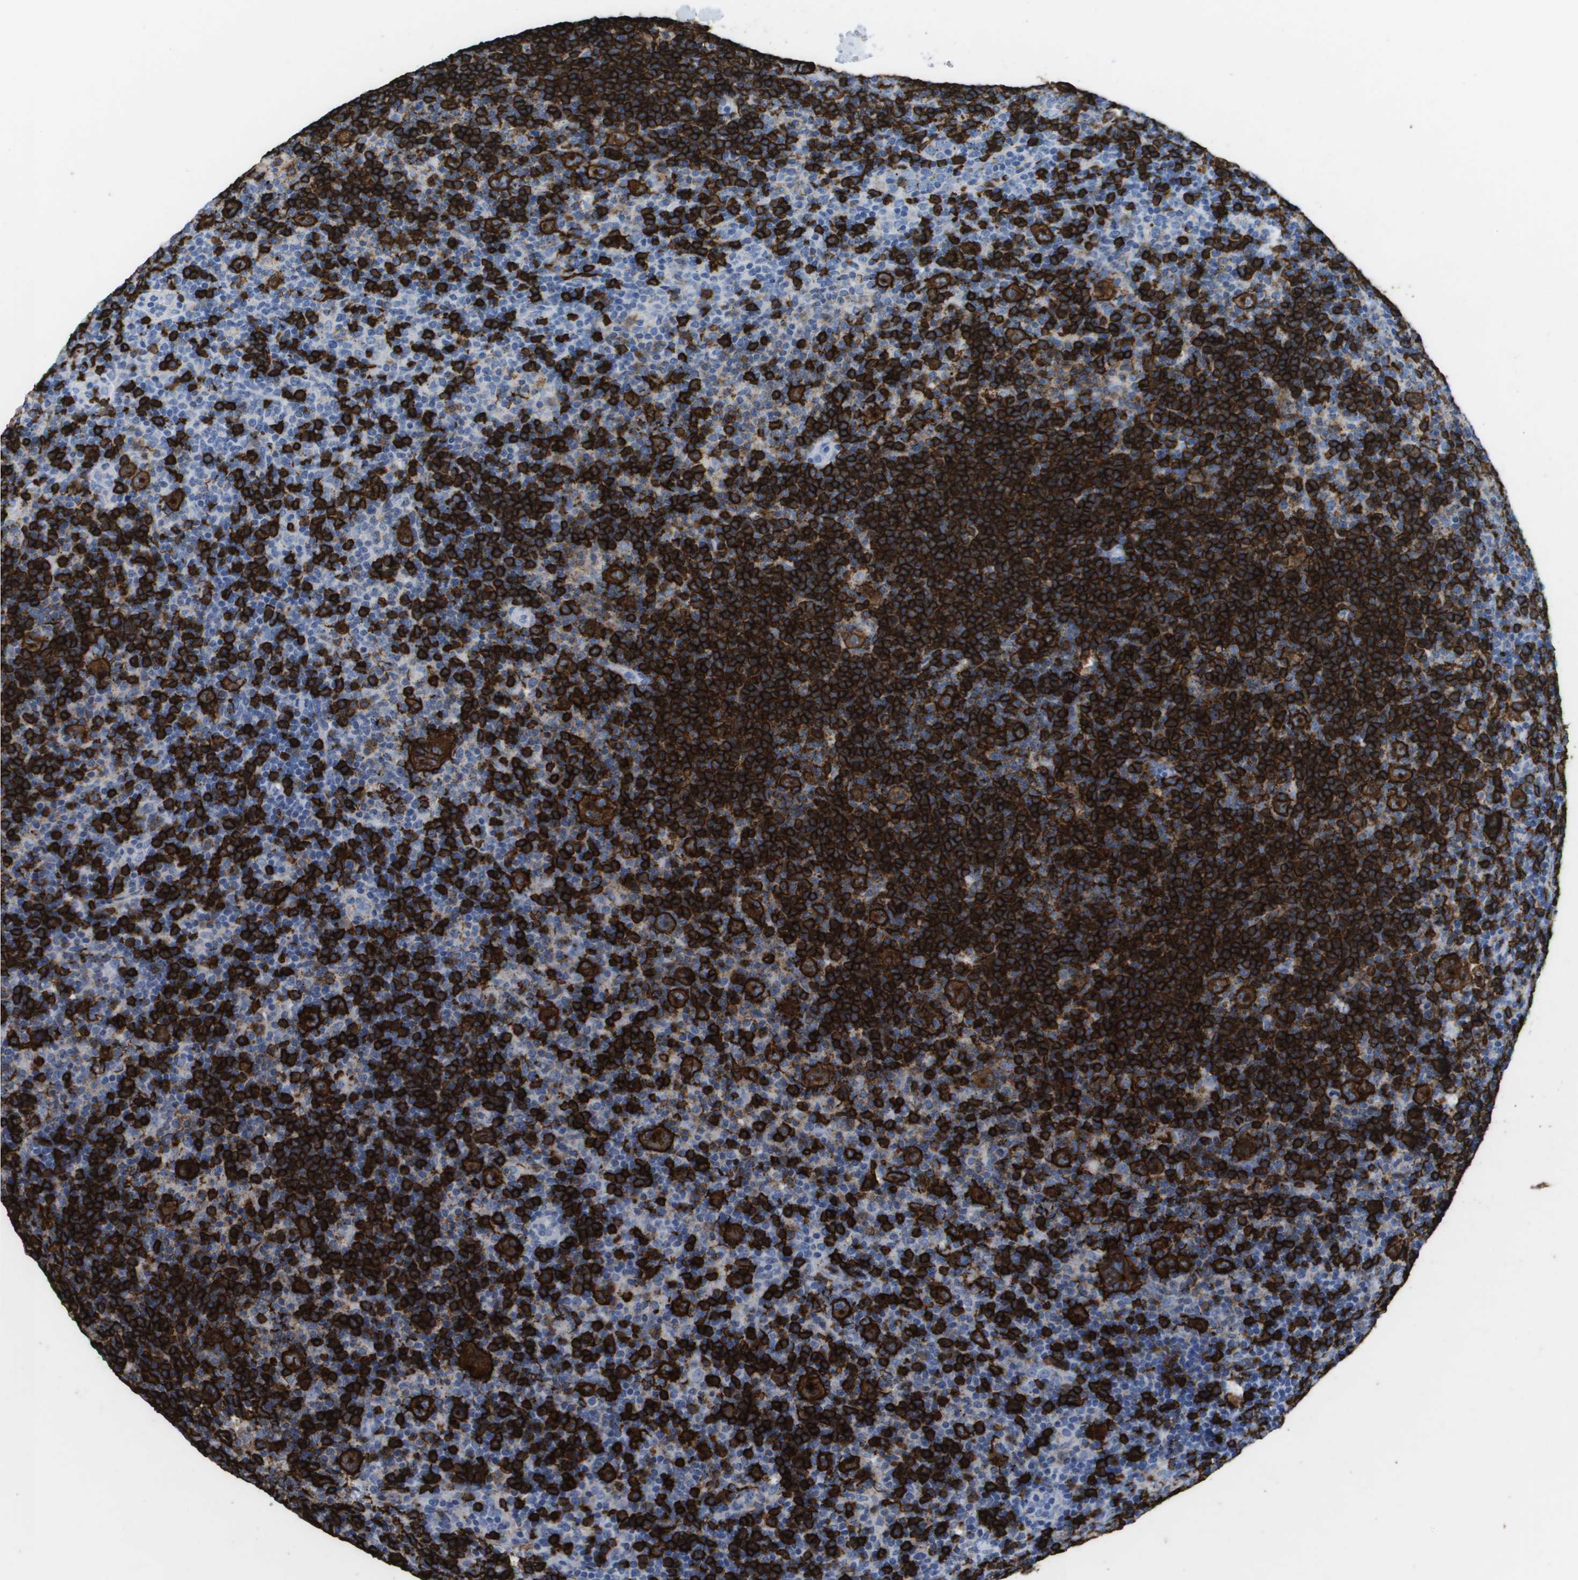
{"staining": {"intensity": "strong", "quantity": ">75%", "location": "cytoplasmic/membranous"}, "tissue": "lymphoma", "cell_type": "Tumor cells", "image_type": "cancer", "snomed": [{"axis": "morphology", "description": "Hodgkin's disease, NOS"}, {"axis": "topography", "description": "Lymph node"}], "caption": "IHC micrograph of neoplastic tissue: human Hodgkin's disease stained using IHC reveals high levels of strong protein expression localized specifically in the cytoplasmic/membranous of tumor cells, appearing as a cytoplasmic/membranous brown color.", "gene": "MS4A1", "patient": {"sex": "female", "age": 57}}